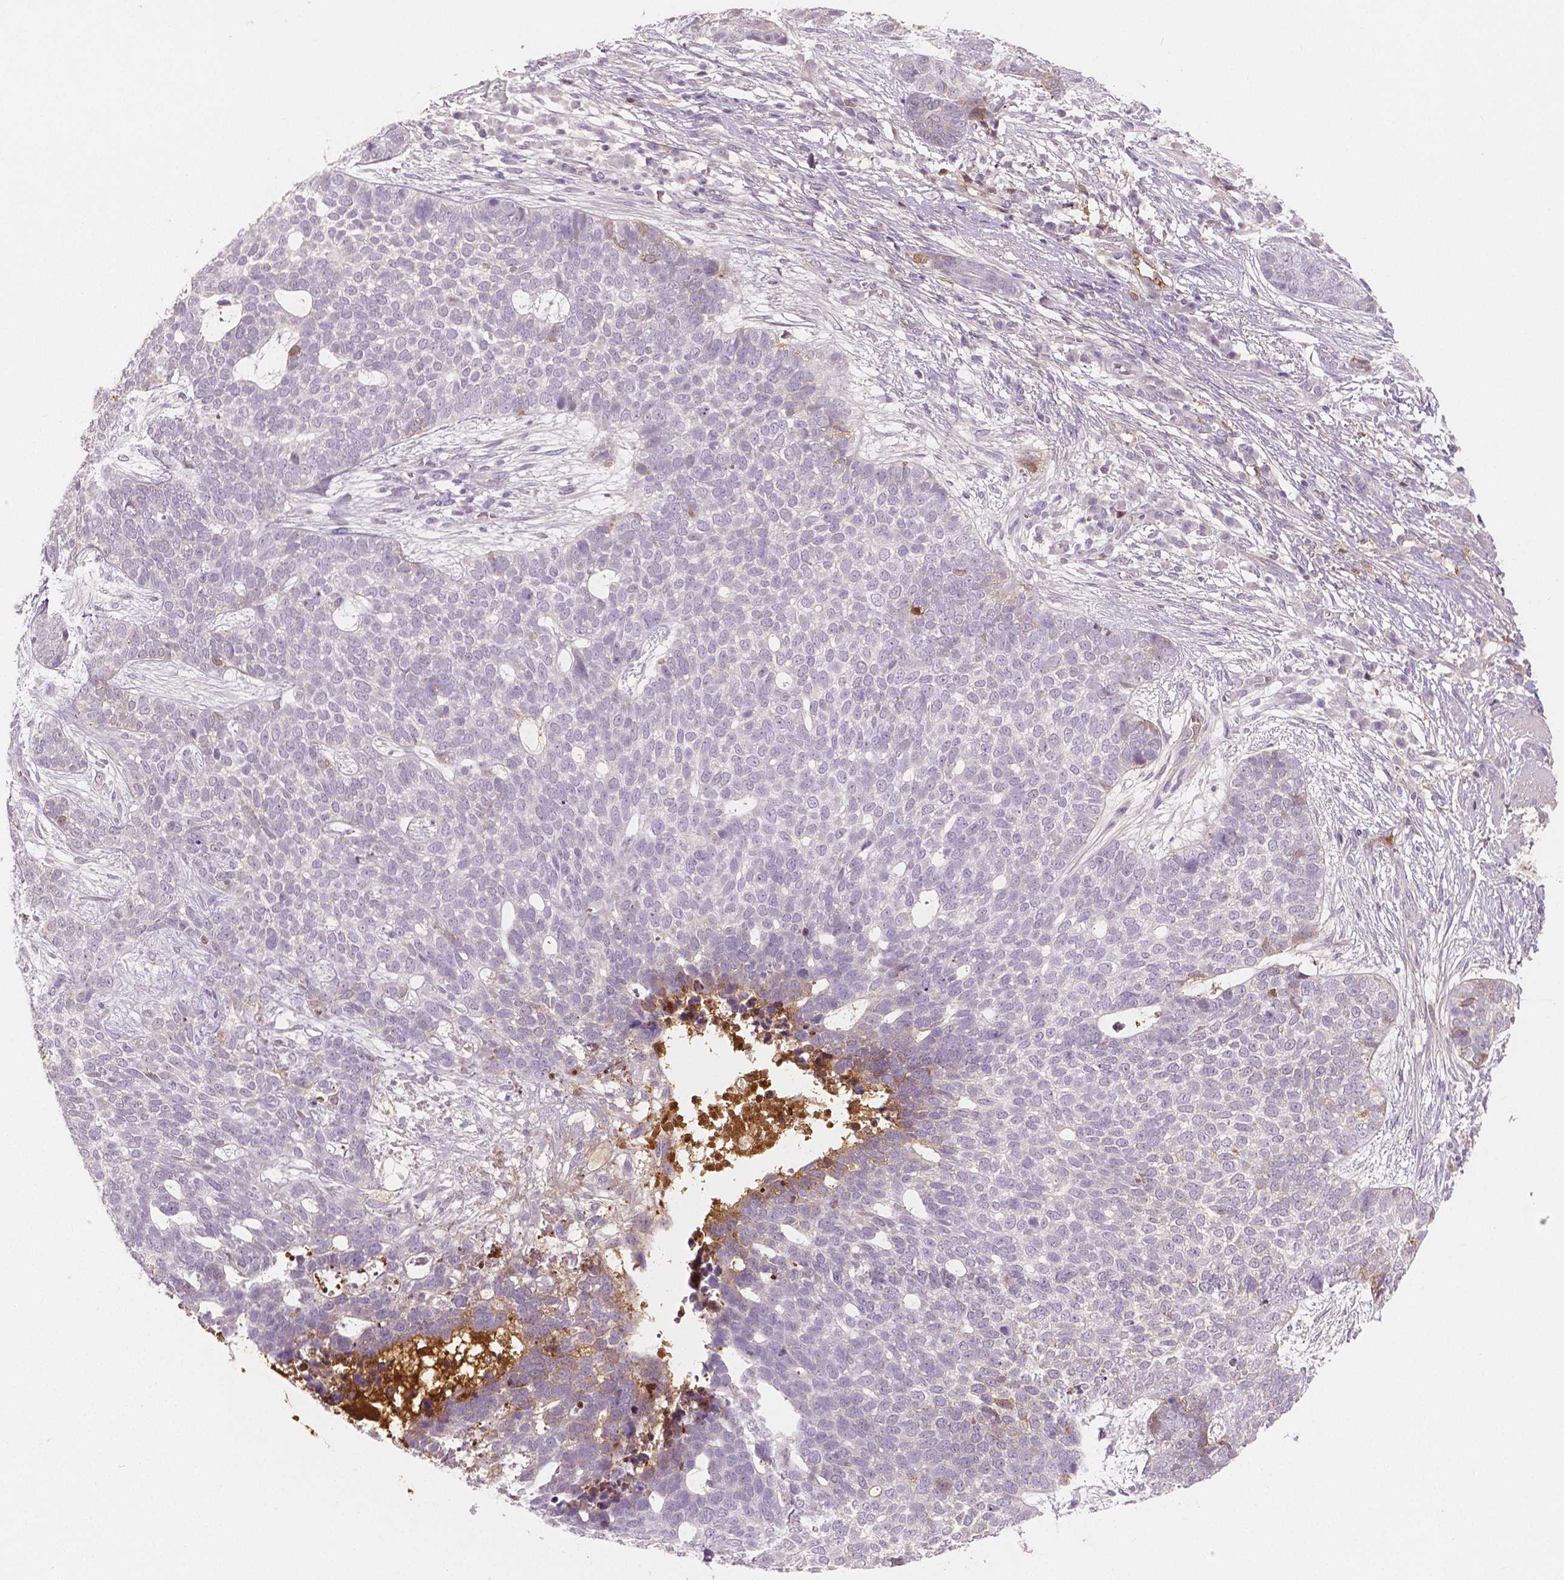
{"staining": {"intensity": "negative", "quantity": "none", "location": "none"}, "tissue": "skin cancer", "cell_type": "Tumor cells", "image_type": "cancer", "snomed": [{"axis": "morphology", "description": "Basal cell carcinoma"}, {"axis": "topography", "description": "Skin"}], "caption": "A high-resolution micrograph shows immunohistochemistry staining of skin basal cell carcinoma, which demonstrates no significant positivity in tumor cells.", "gene": "APOA4", "patient": {"sex": "female", "age": 69}}